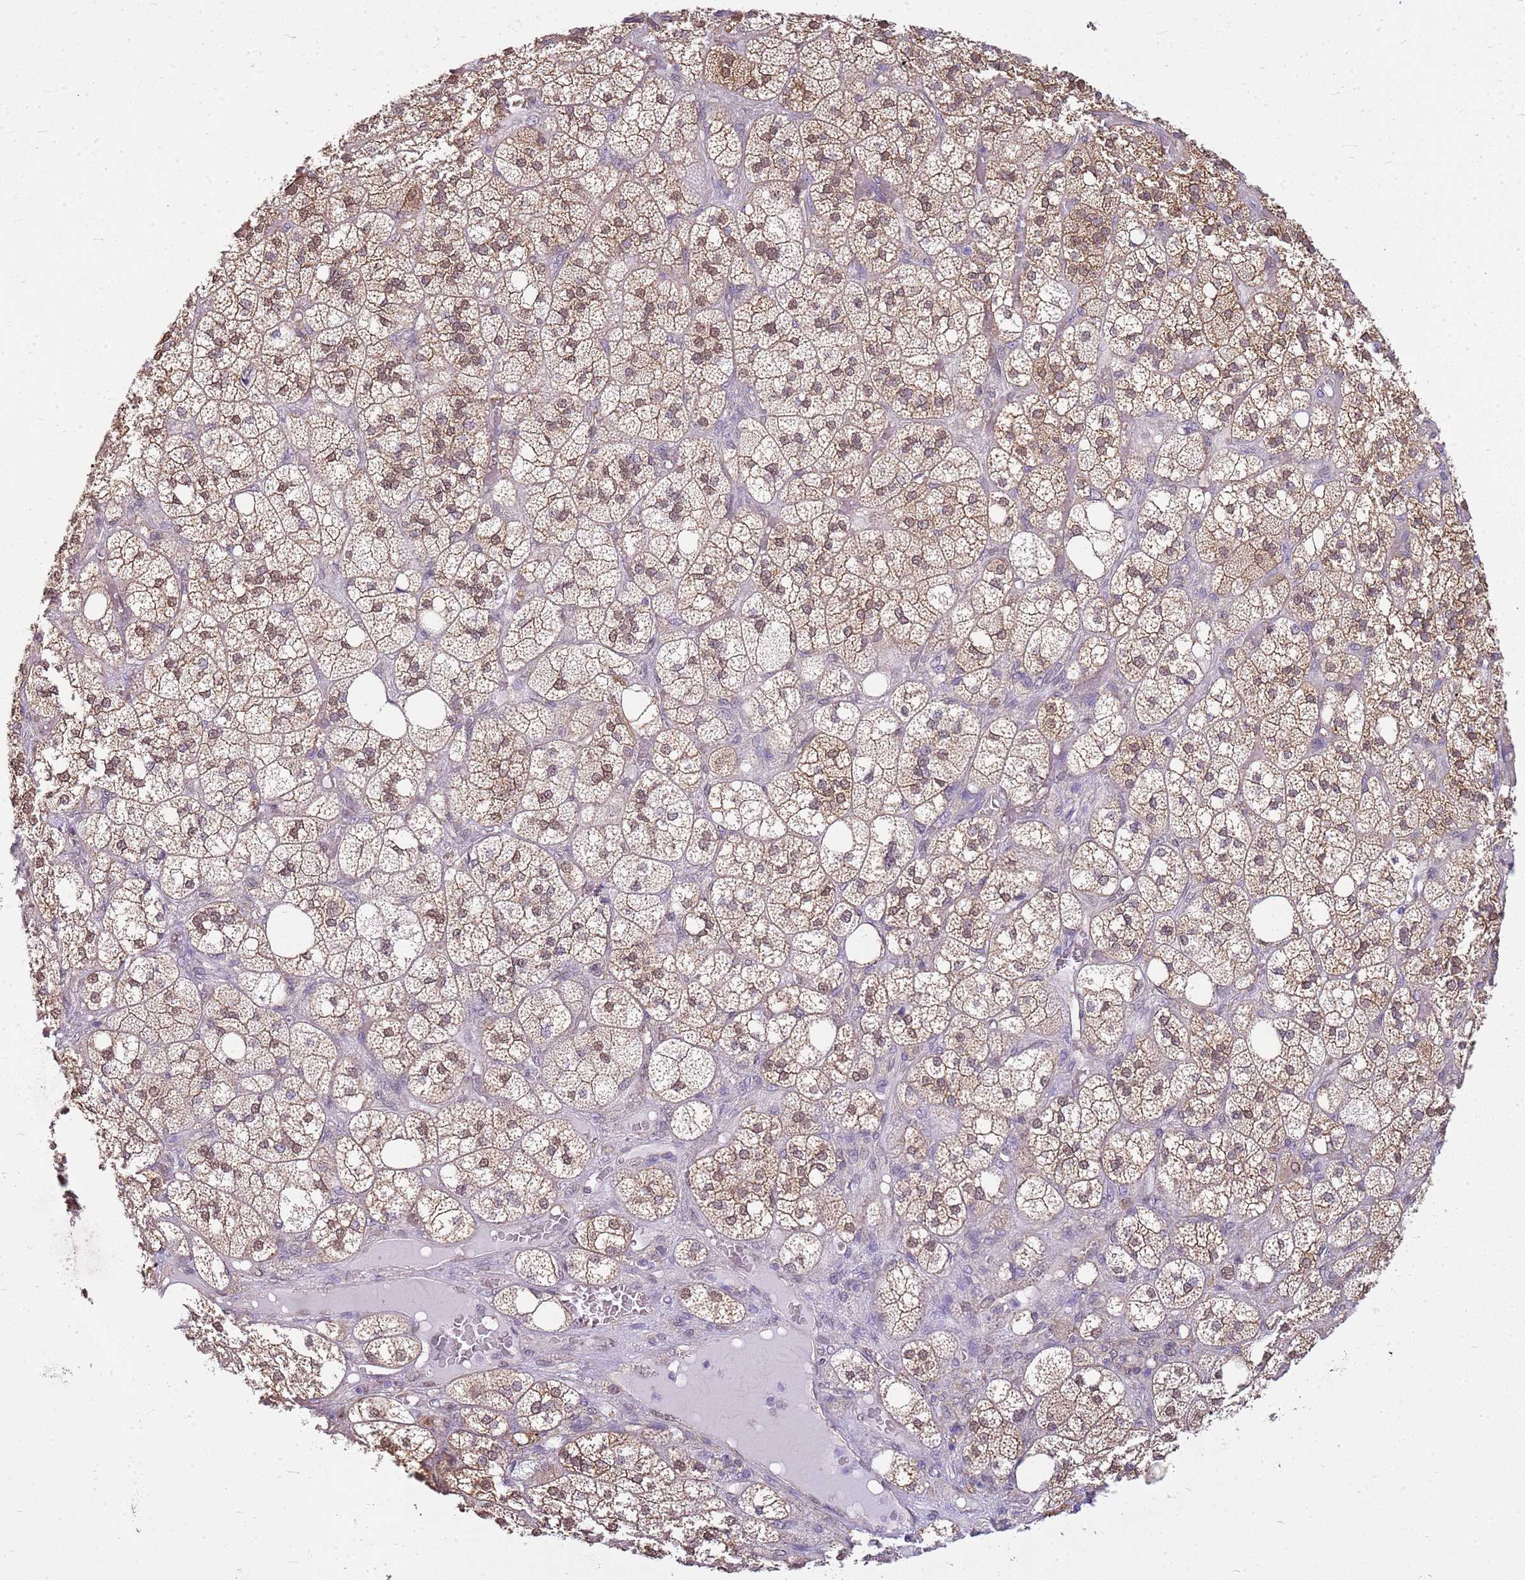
{"staining": {"intensity": "moderate", "quantity": ">75%", "location": "cytoplasmic/membranous"}, "tissue": "adrenal gland", "cell_type": "Glandular cells", "image_type": "normal", "snomed": [{"axis": "morphology", "description": "Normal tissue, NOS"}, {"axis": "topography", "description": "Adrenal gland"}], "caption": "This micrograph exhibits unremarkable adrenal gland stained with immunohistochemistry to label a protein in brown. The cytoplasmic/membranous of glandular cells show moderate positivity for the protein. Nuclei are counter-stained blue.", "gene": "YWHAE", "patient": {"sex": "male", "age": 61}}